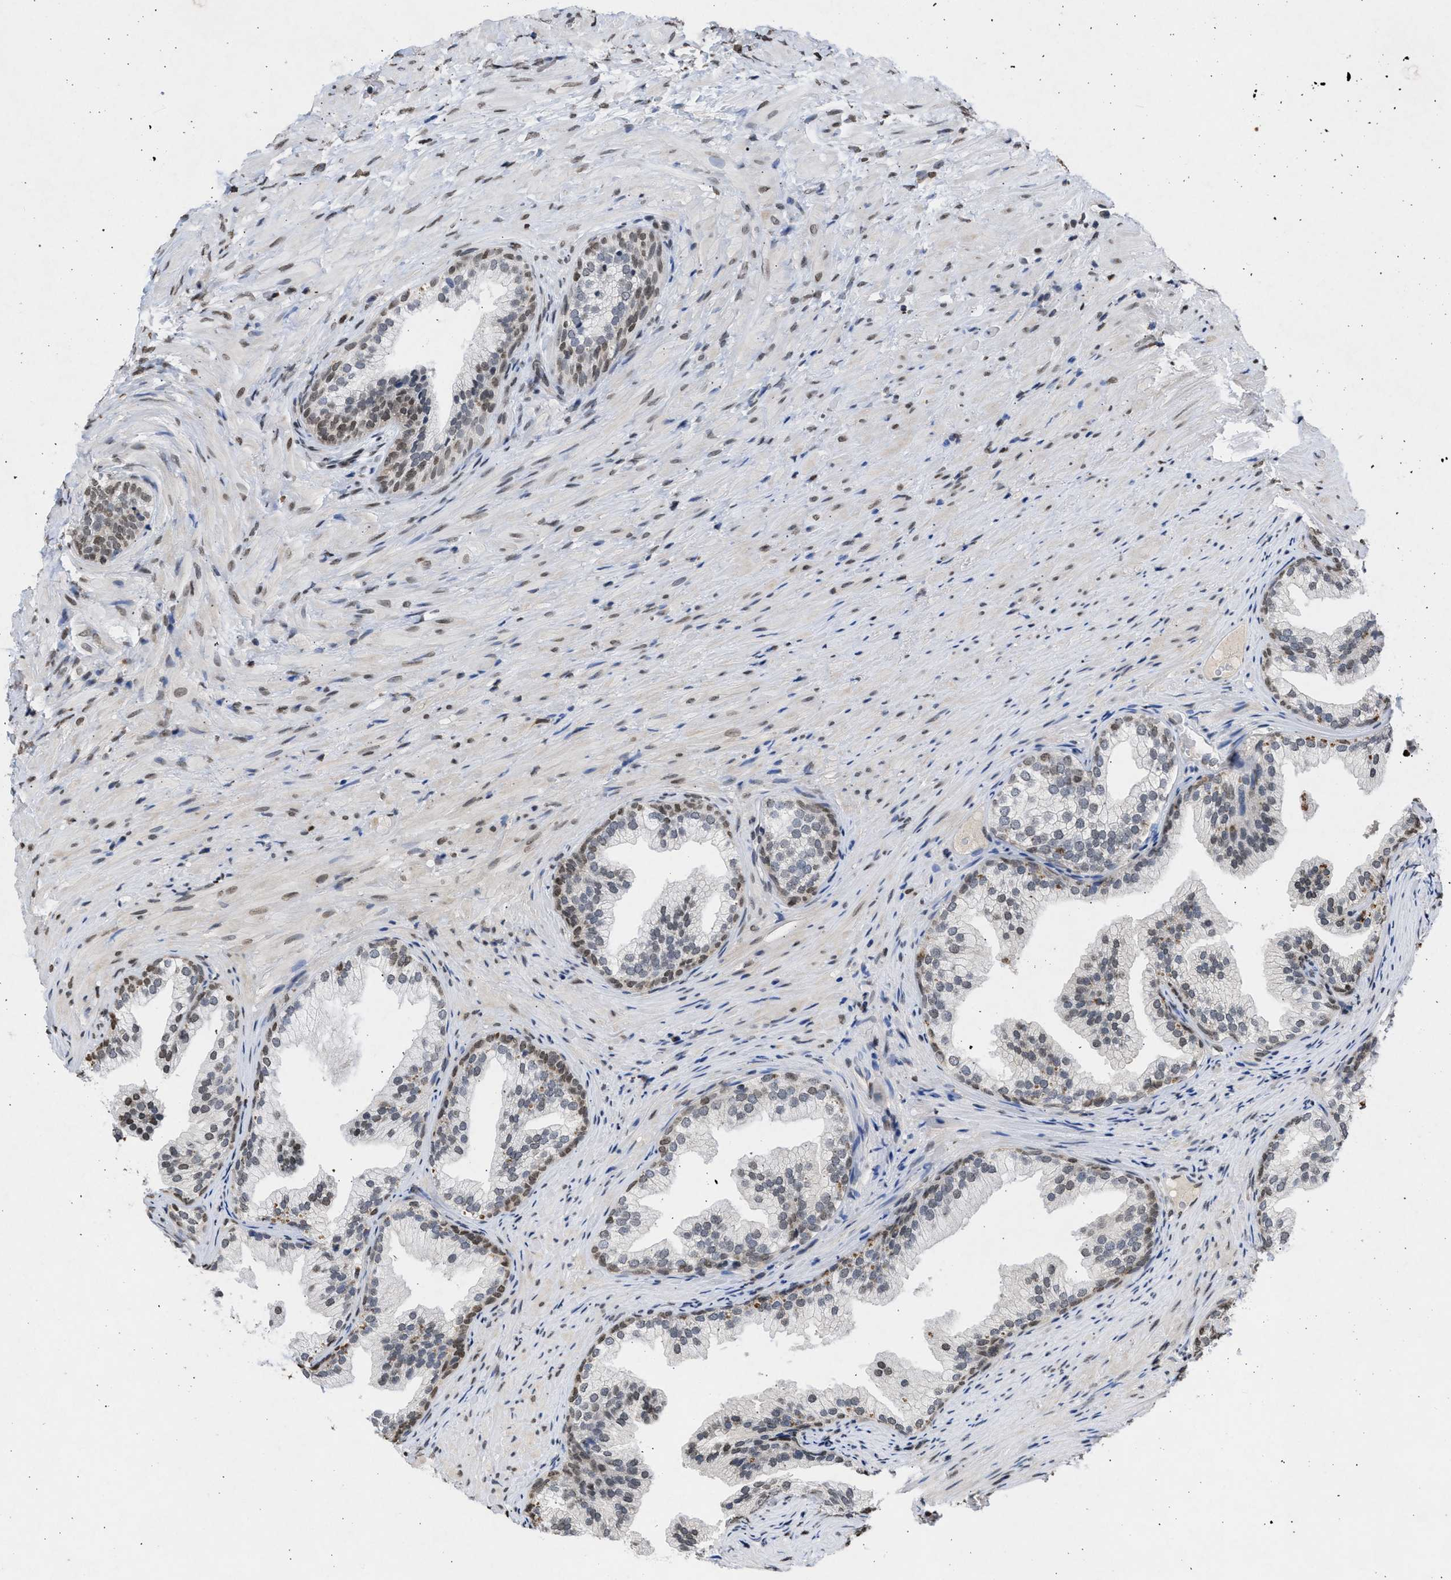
{"staining": {"intensity": "weak", "quantity": "25%-75%", "location": "nuclear"}, "tissue": "prostate", "cell_type": "Glandular cells", "image_type": "normal", "snomed": [{"axis": "morphology", "description": "Normal tissue, NOS"}, {"axis": "topography", "description": "Prostate"}], "caption": "A photomicrograph showing weak nuclear staining in about 25%-75% of glandular cells in normal prostate, as visualized by brown immunohistochemical staining.", "gene": "NUP35", "patient": {"sex": "male", "age": 76}}